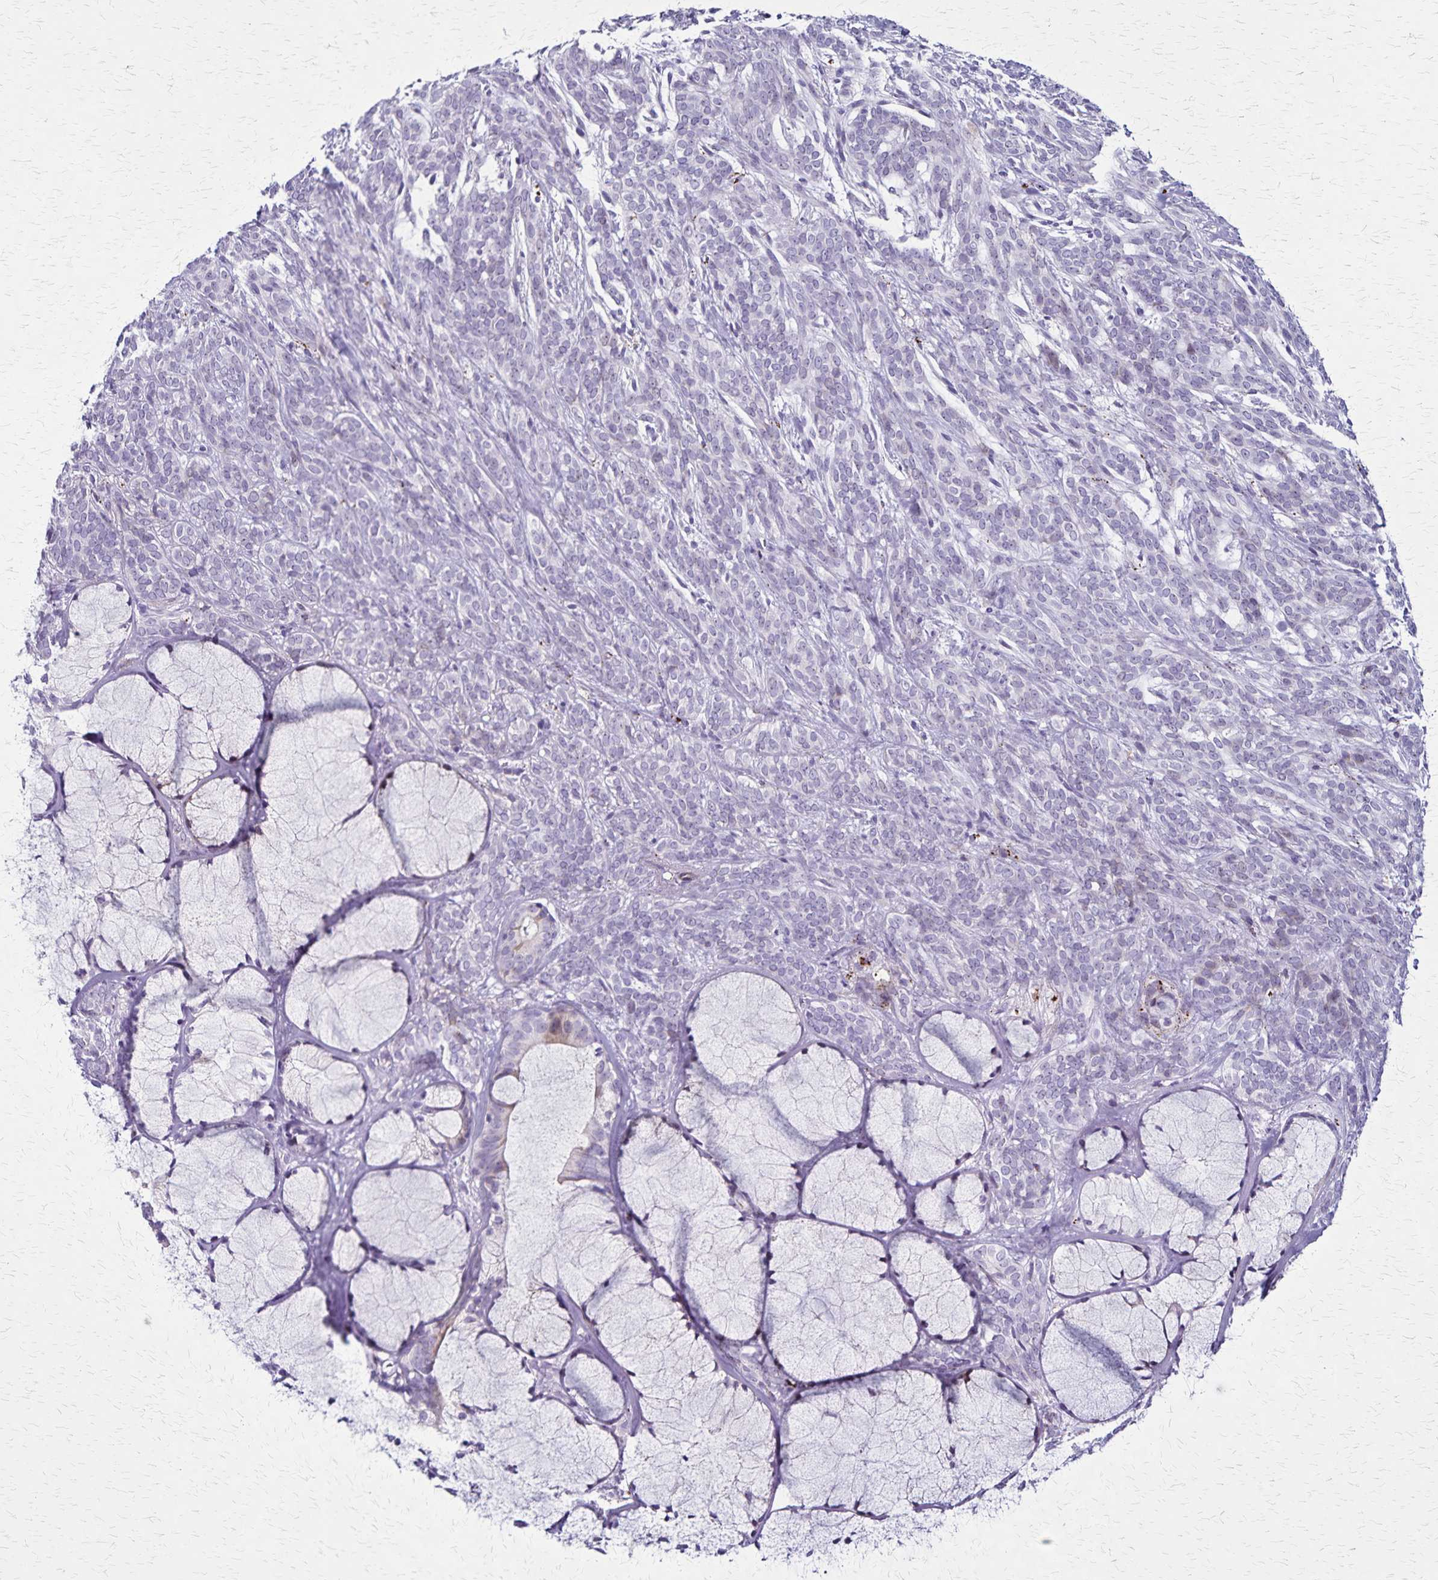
{"staining": {"intensity": "negative", "quantity": "none", "location": "none"}, "tissue": "head and neck cancer", "cell_type": "Tumor cells", "image_type": "cancer", "snomed": [{"axis": "morphology", "description": "Adenocarcinoma, NOS"}, {"axis": "topography", "description": "Head-Neck"}], "caption": "This is an immunohistochemistry (IHC) photomicrograph of human head and neck cancer. There is no positivity in tumor cells.", "gene": "OR51B5", "patient": {"sex": "female", "age": 57}}